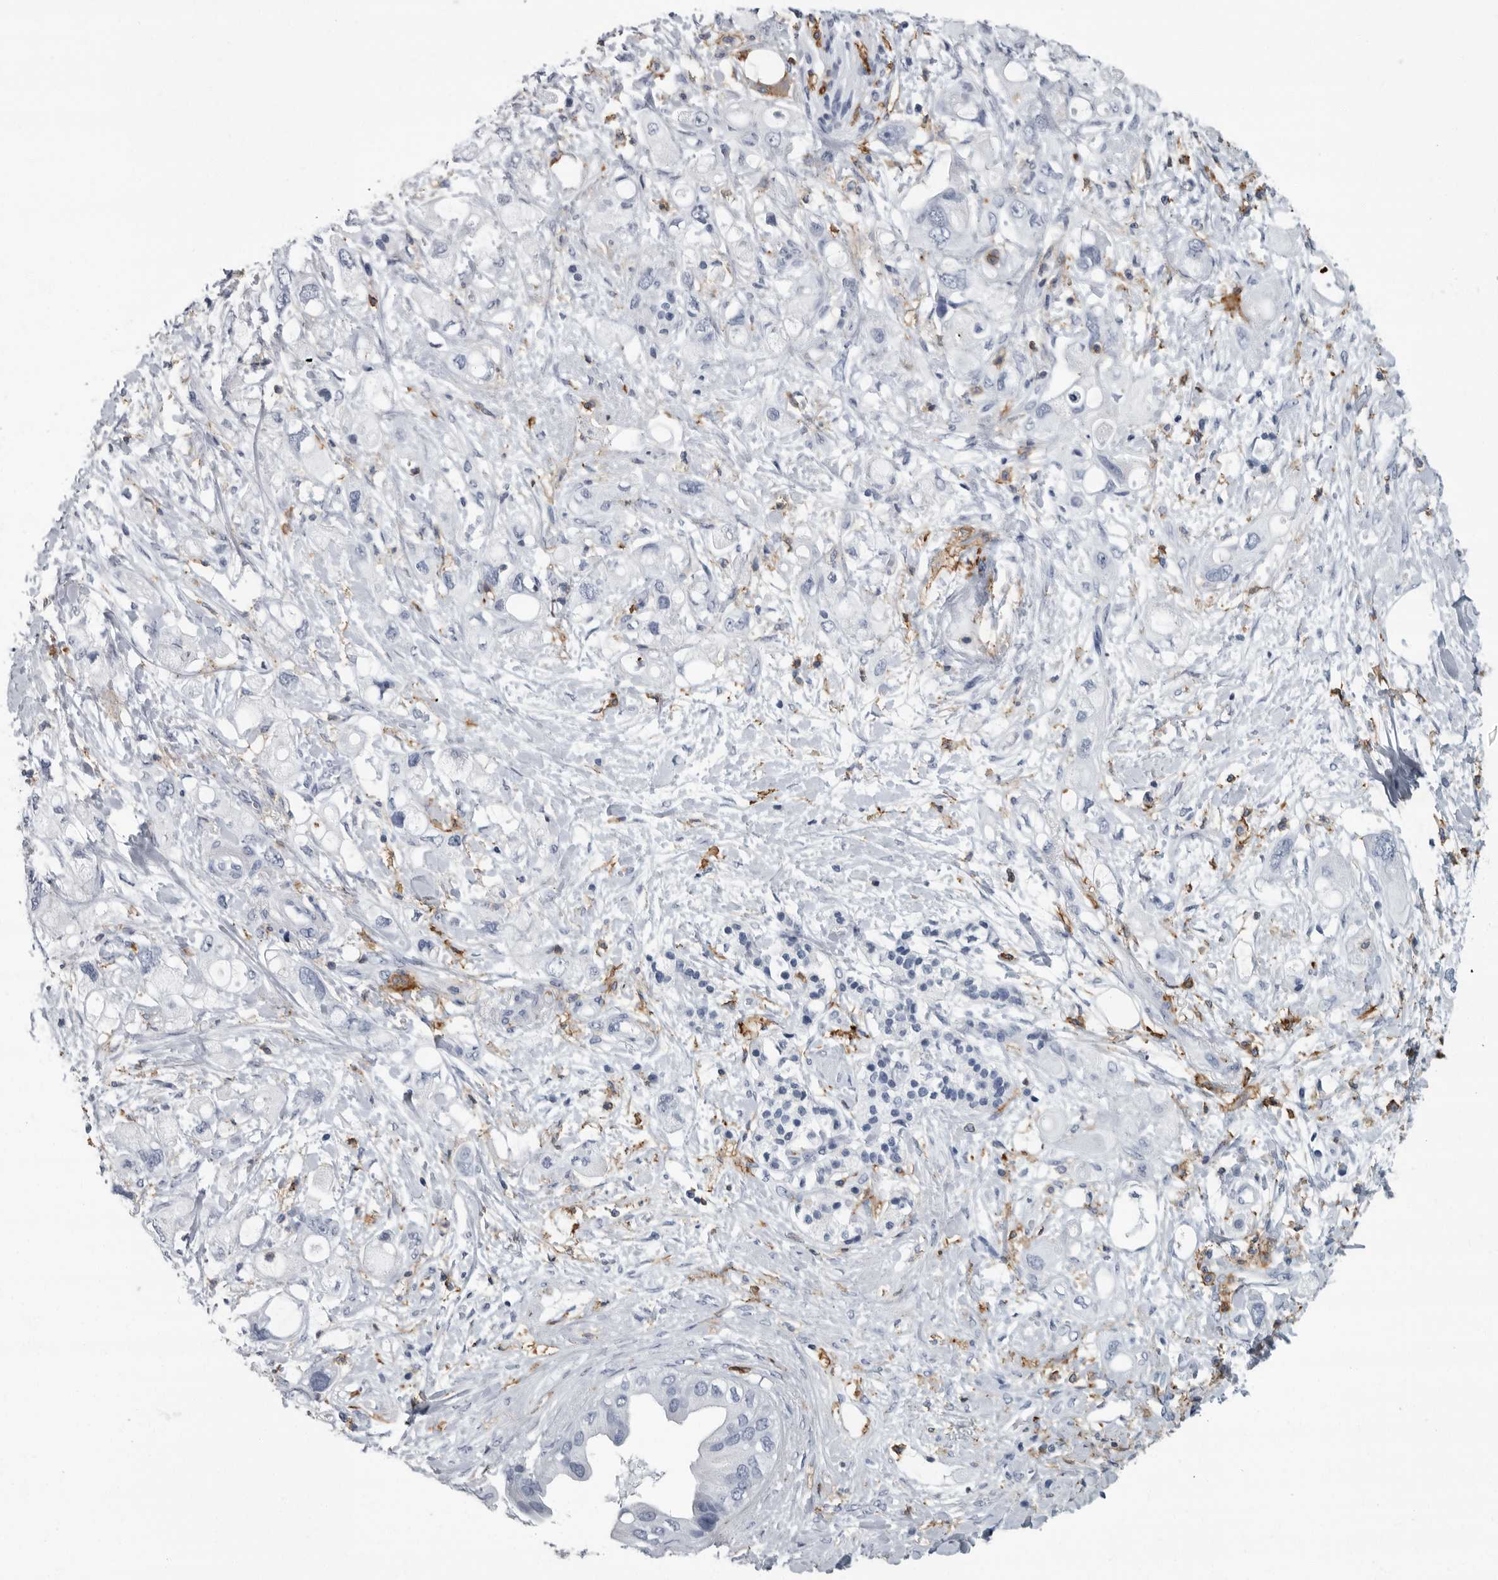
{"staining": {"intensity": "negative", "quantity": "none", "location": "none"}, "tissue": "pancreatic cancer", "cell_type": "Tumor cells", "image_type": "cancer", "snomed": [{"axis": "morphology", "description": "Adenocarcinoma, NOS"}, {"axis": "topography", "description": "Pancreas"}], "caption": "Protein analysis of adenocarcinoma (pancreatic) displays no significant positivity in tumor cells.", "gene": "FCER1G", "patient": {"sex": "female", "age": 56}}